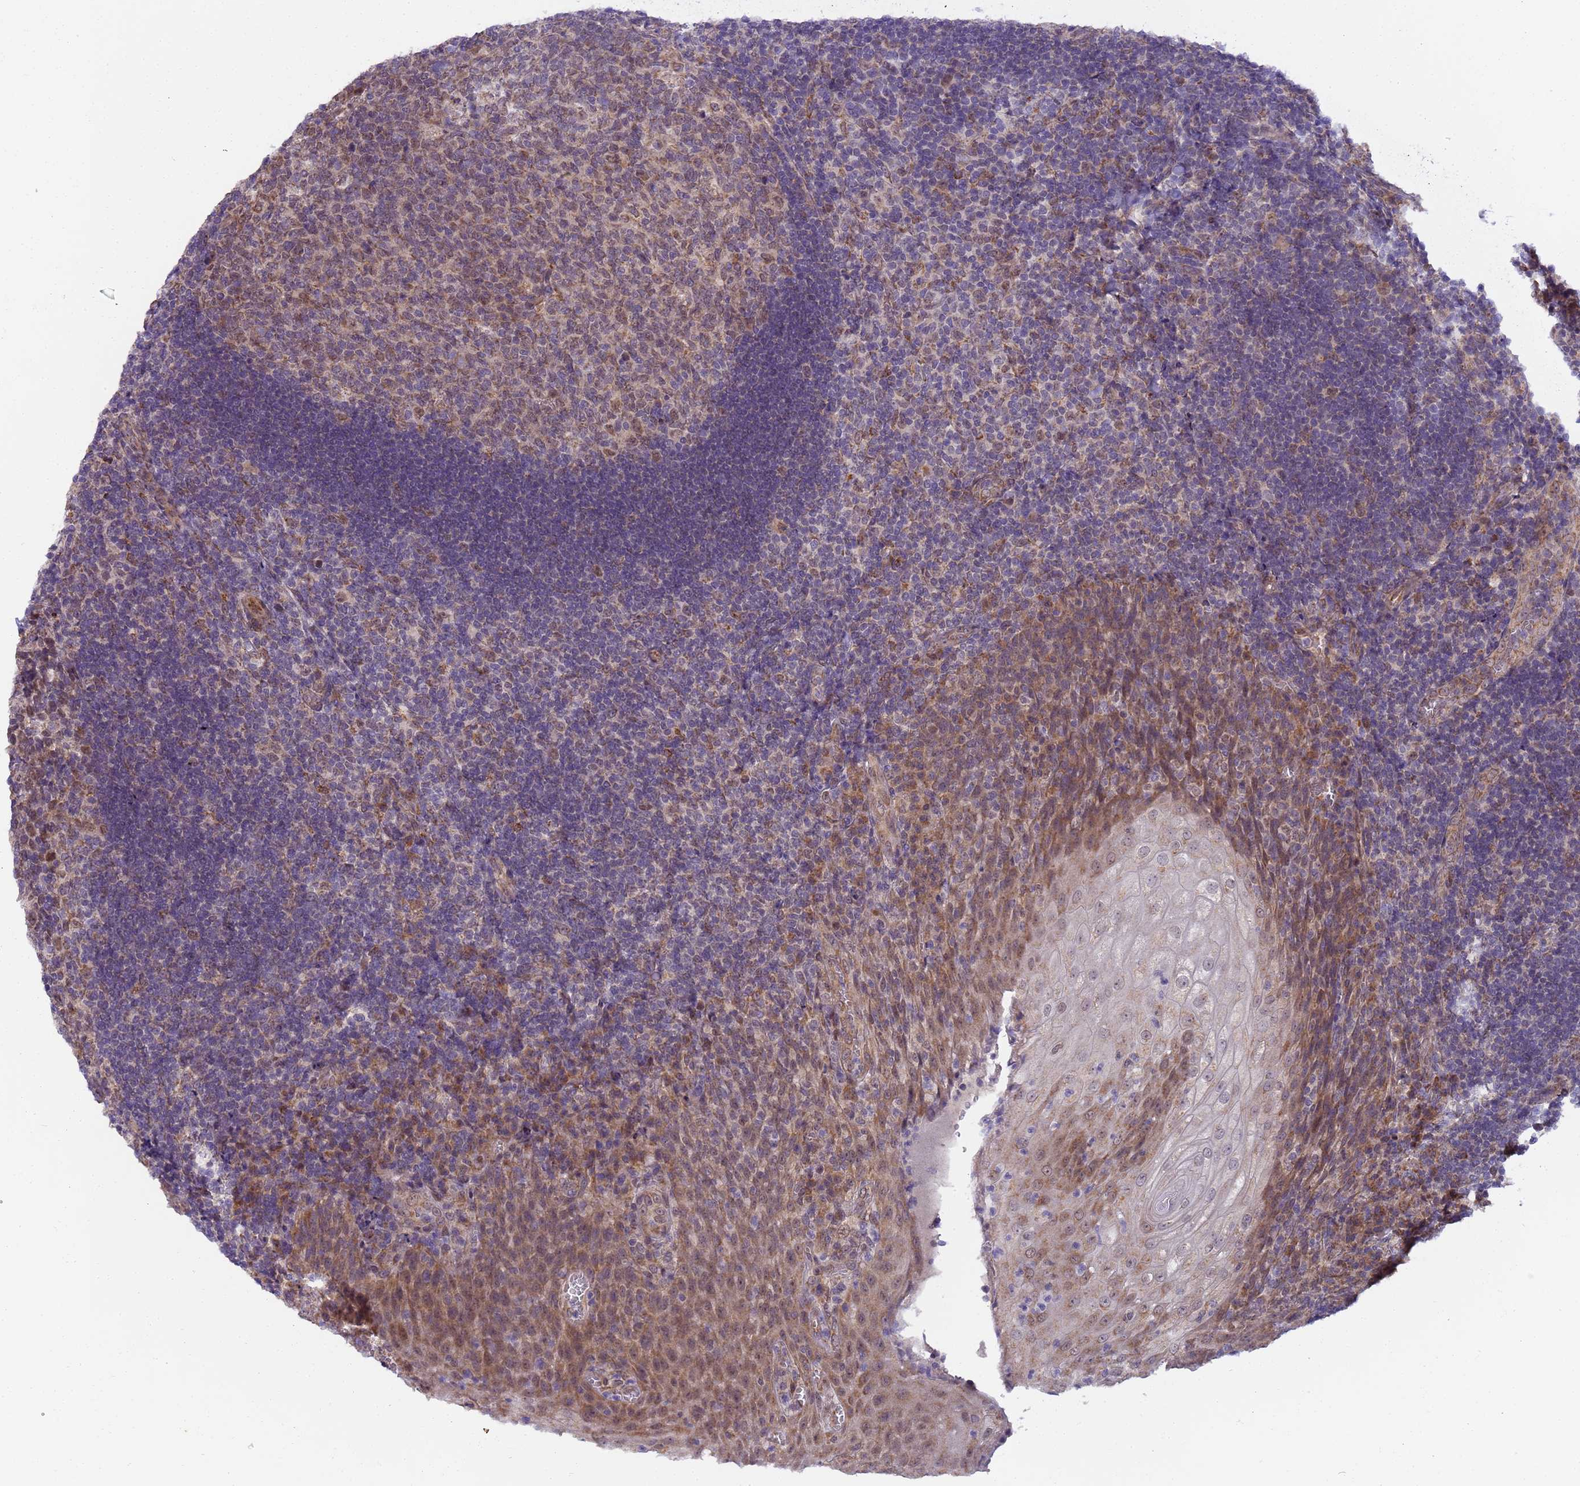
{"staining": {"intensity": "moderate", "quantity": ">75%", "location": "cytoplasmic/membranous"}, "tissue": "tonsil", "cell_type": "Germinal center cells", "image_type": "normal", "snomed": [{"axis": "morphology", "description": "Normal tissue, NOS"}, {"axis": "topography", "description": "Tonsil"}], "caption": "Tonsil stained with immunohistochemistry (IHC) exhibits moderate cytoplasmic/membranous expression in about >75% of germinal center cells.", "gene": "RAPGEF3", "patient": {"sex": "male", "age": 17}}